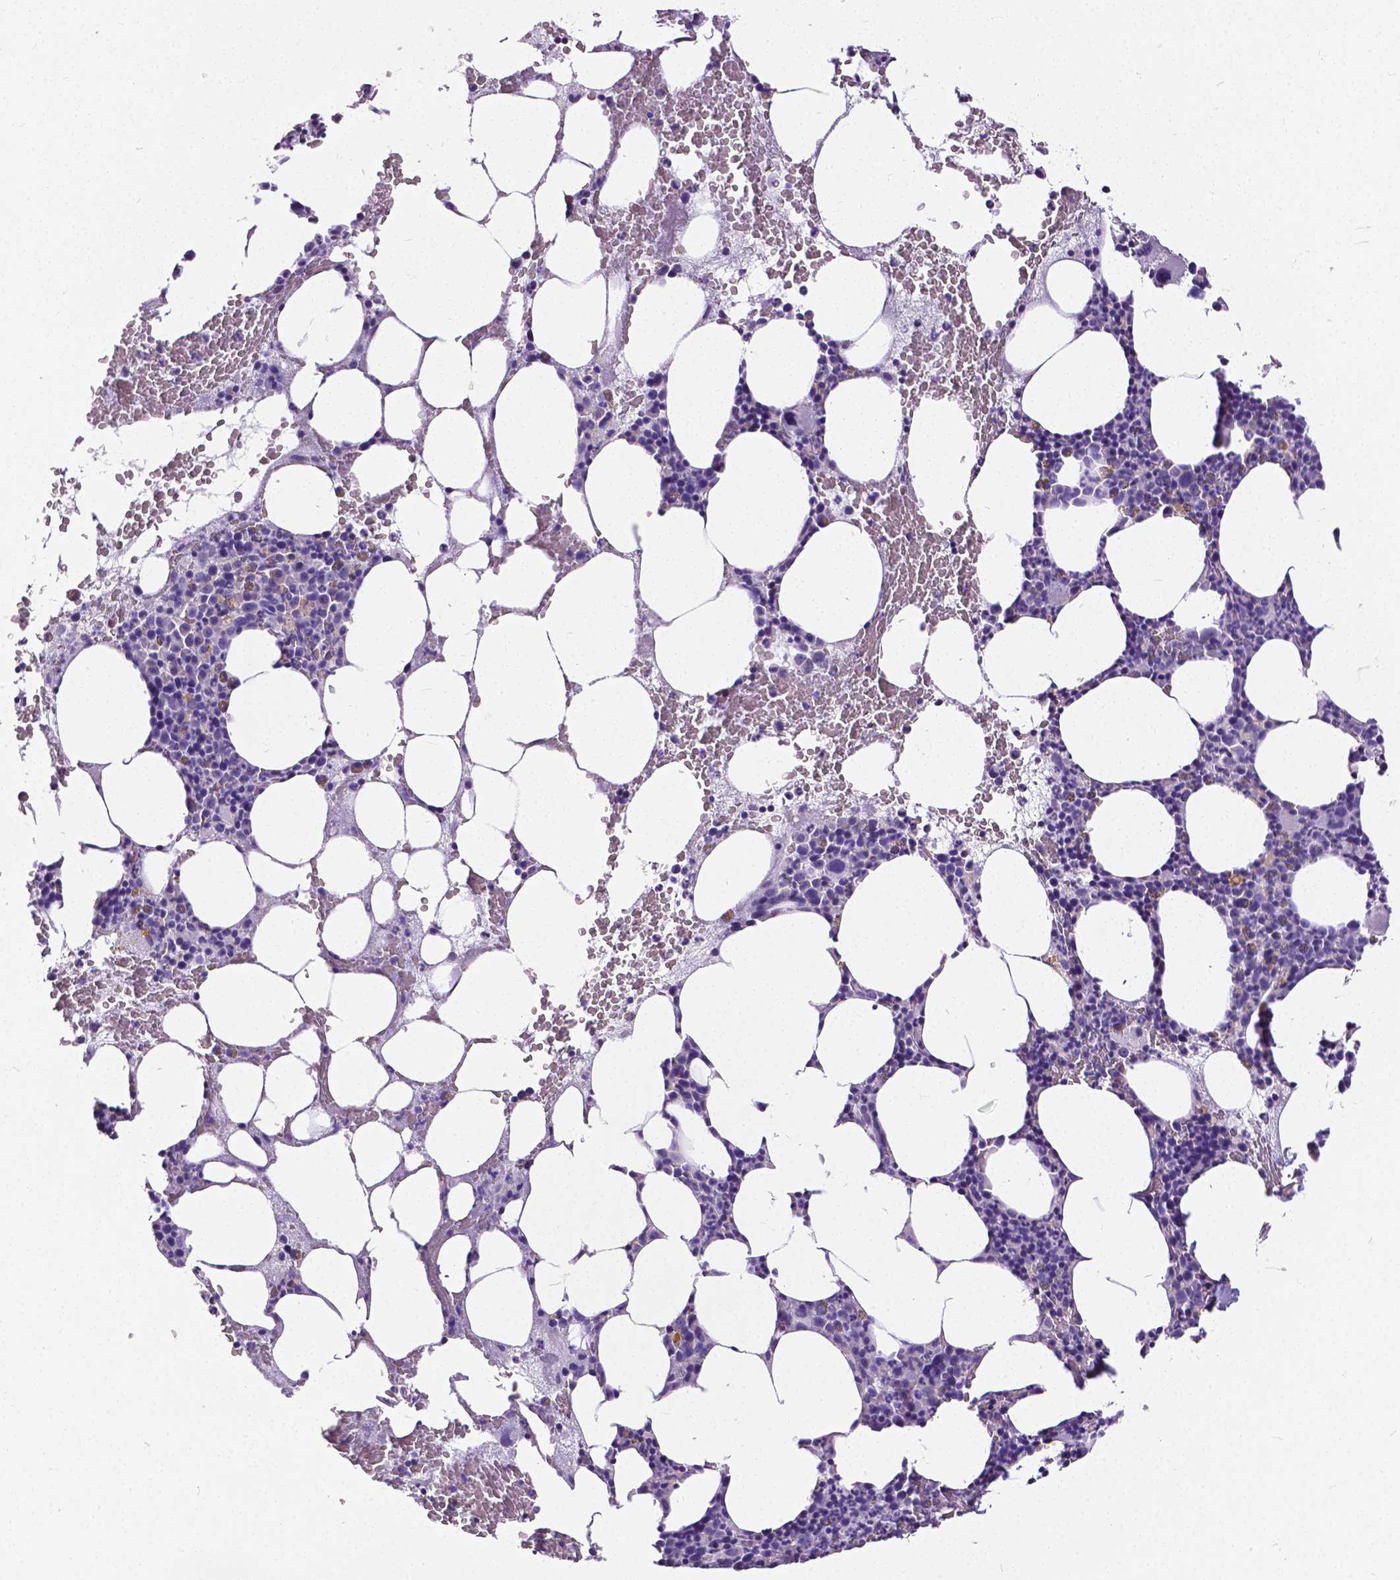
{"staining": {"intensity": "negative", "quantity": "none", "location": "none"}, "tissue": "bone marrow", "cell_type": "Hematopoietic cells", "image_type": "normal", "snomed": [{"axis": "morphology", "description": "Normal tissue, NOS"}, {"axis": "topography", "description": "Bone marrow"}], "caption": "Micrograph shows no significant protein positivity in hematopoietic cells of normal bone marrow.", "gene": "OCLN", "patient": {"sex": "male", "age": 89}}